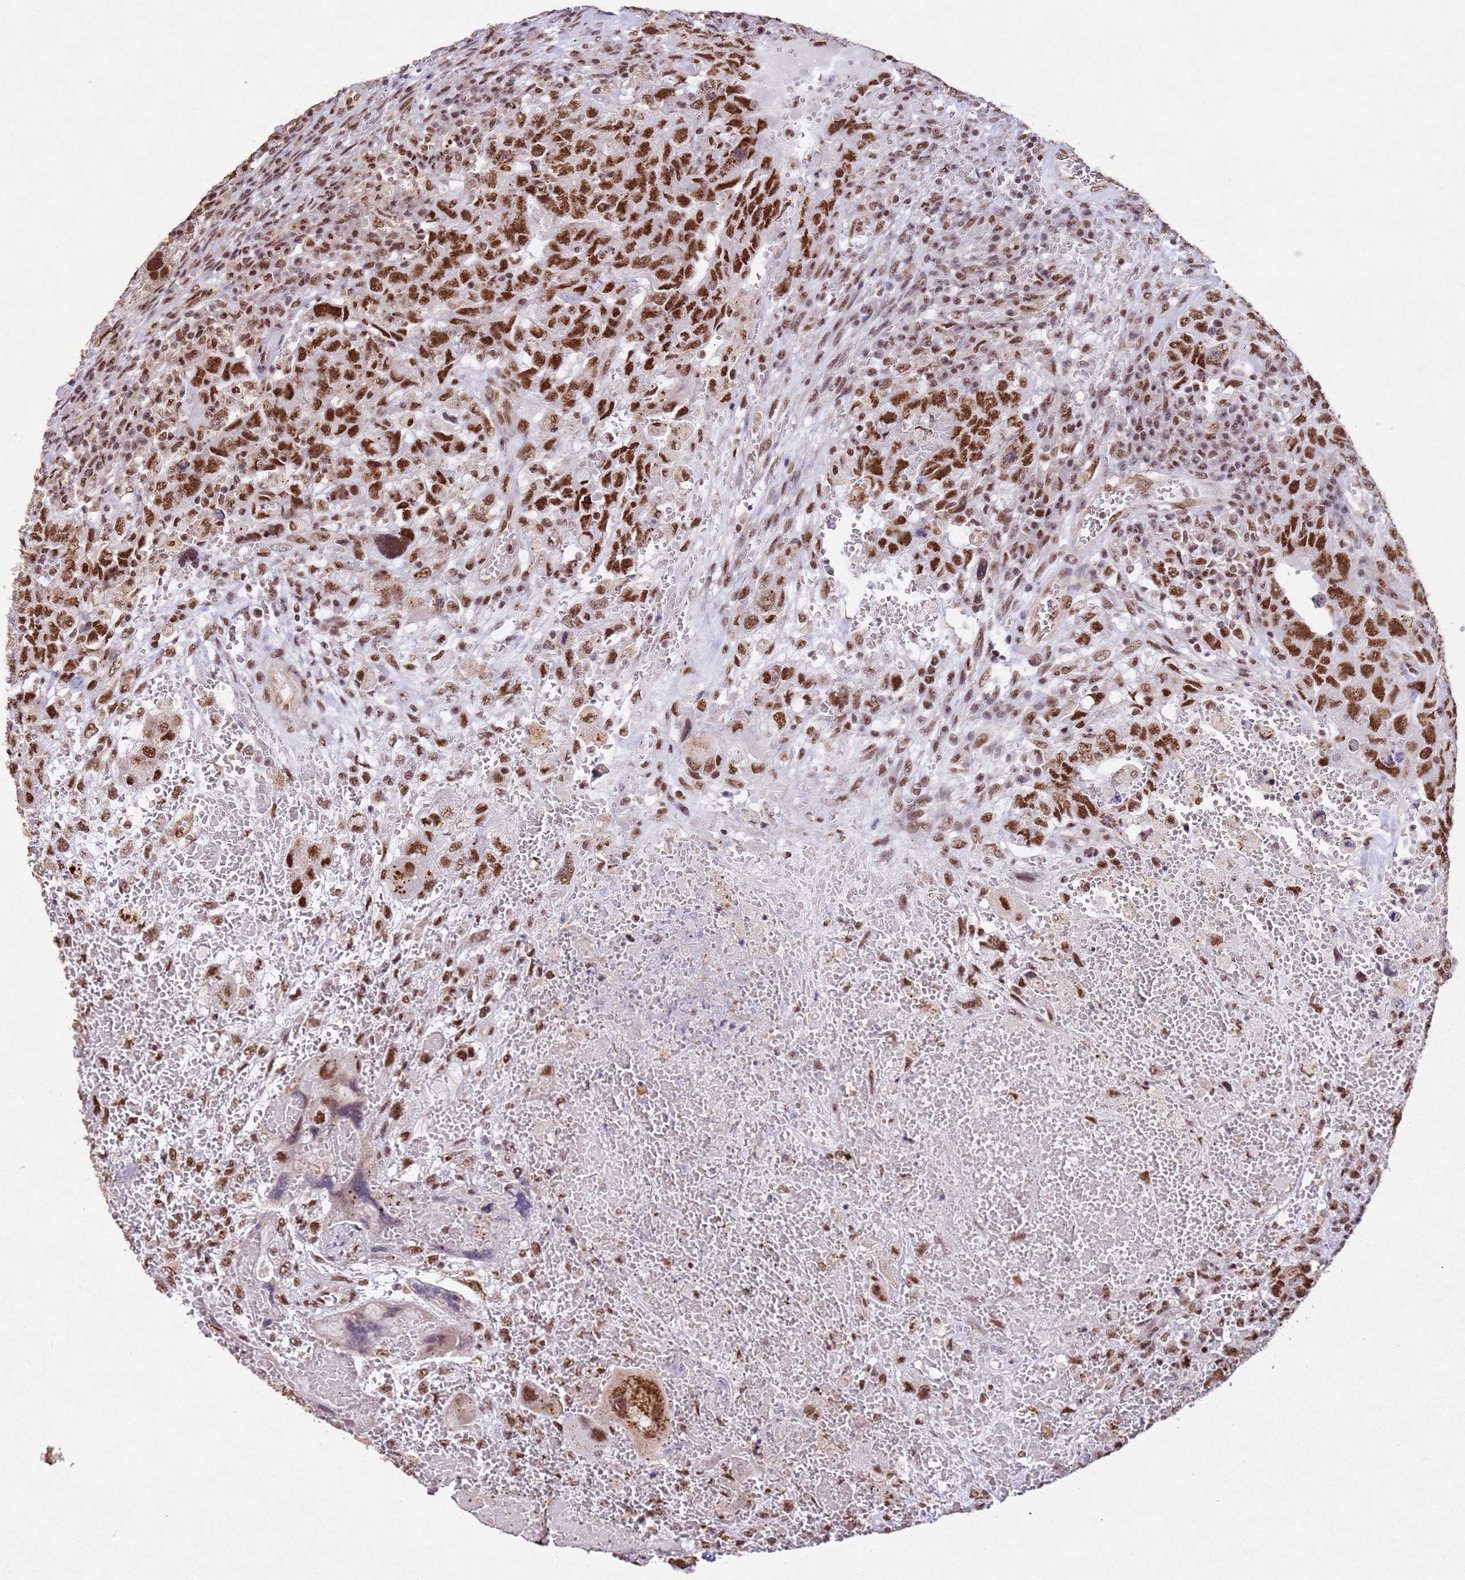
{"staining": {"intensity": "strong", "quantity": ">75%", "location": "nuclear"}, "tissue": "testis cancer", "cell_type": "Tumor cells", "image_type": "cancer", "snomed": [{"axis": "morphology", "description": "Carcinoma, Embryonal, NOS"}, {"axis": "topography", "description": "Testis"}], "caption": "A brown stain labels strong nuclear expression of a protein in testis embryonal carcinoma tumor cells.", "gene": "ESF1", "patient": {"sex": "male", "age": 26}}